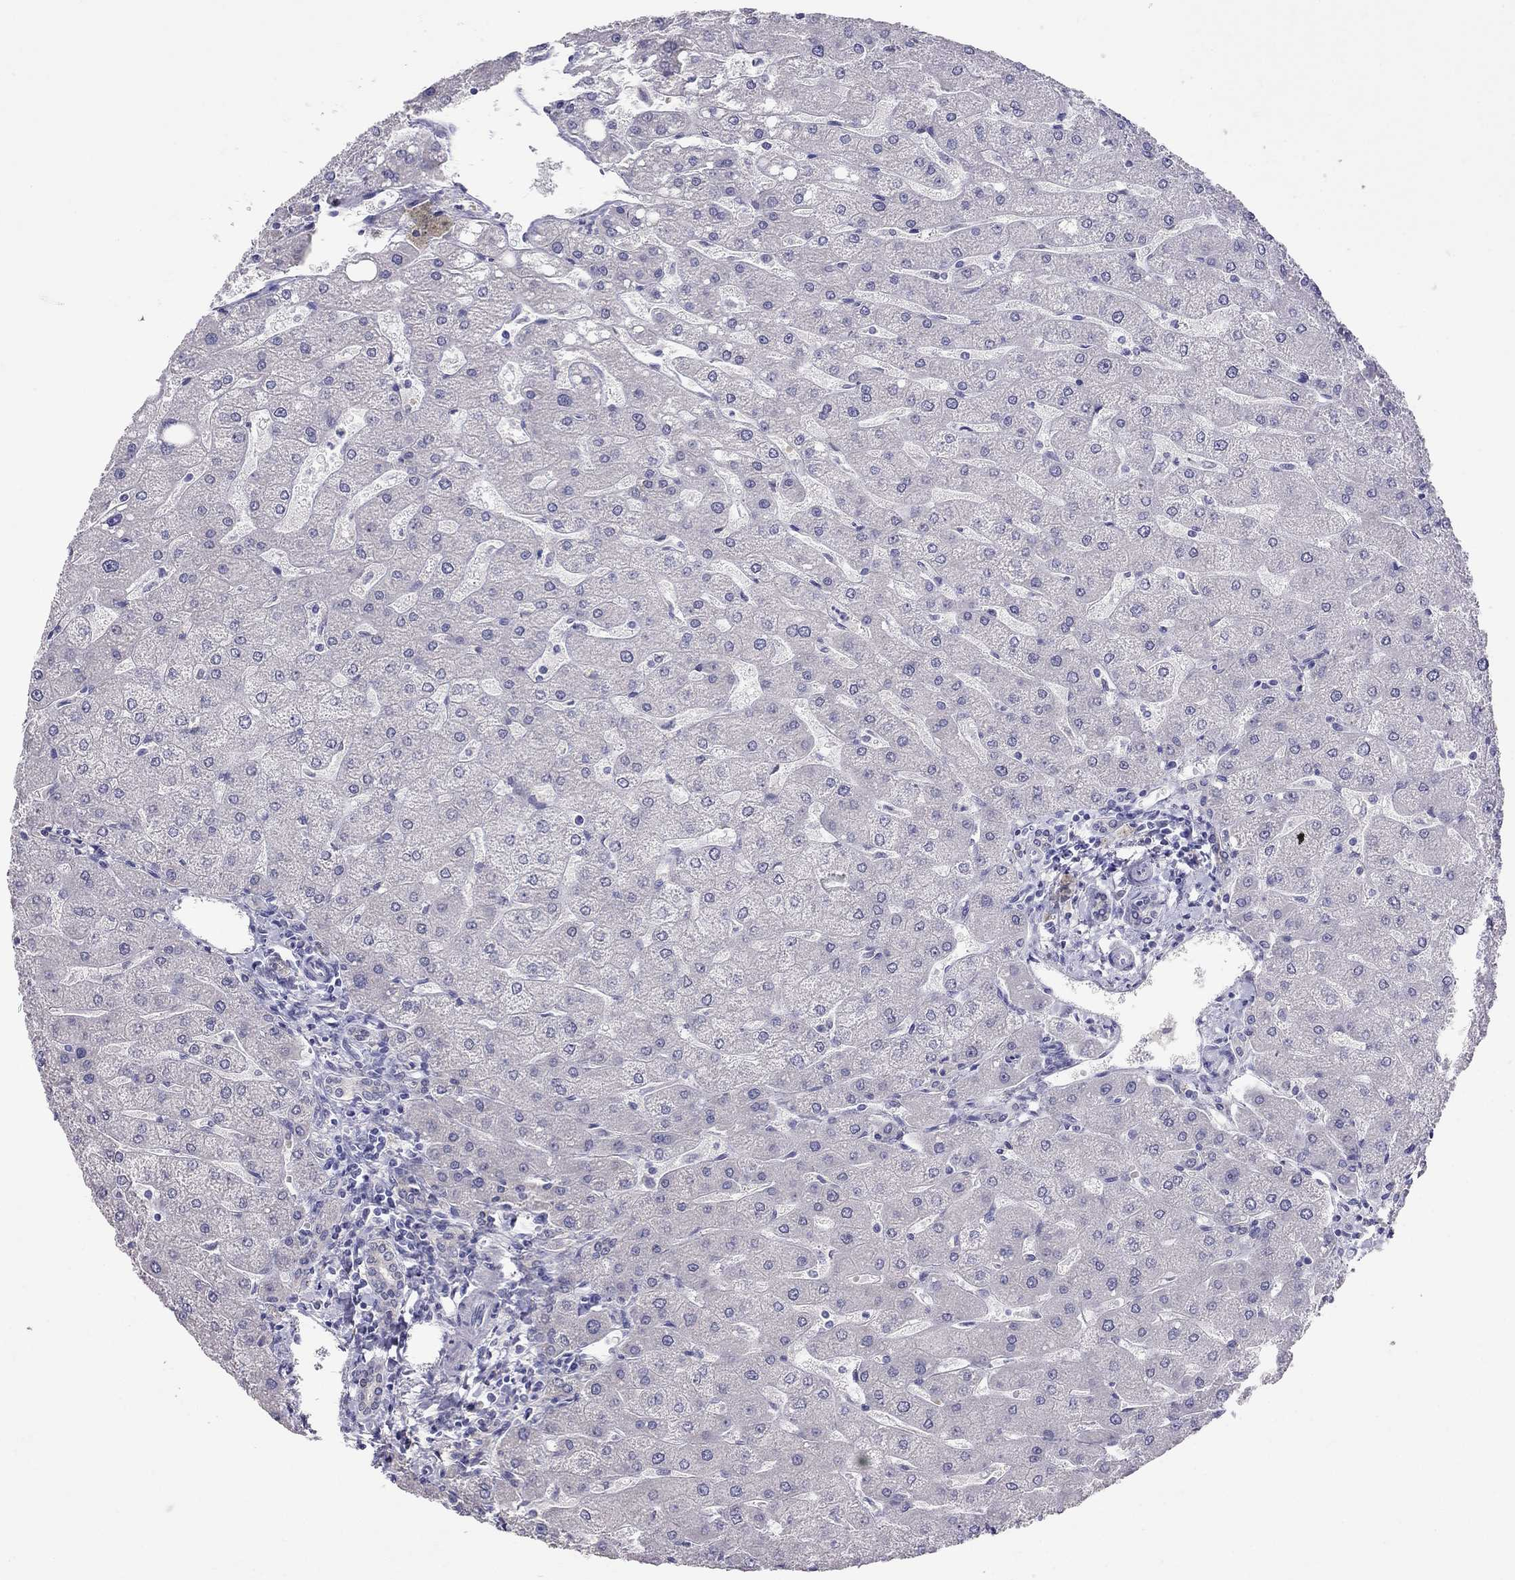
{"staining": {"intensity": "negative", "quantity": "none", "location": "none"}, "tissue": "liver", "cell_type": "Cholangiocytes", "image_type": "normal", "snomed": [{"axis": "morphology", "description": "Normal tissue, NOS"}, {"axis": "topography", "description": "Liver"}], "caption": "Immunohistochemistry micrograph of normal liver: human liver stained with DAB reveals no significant protein positivity in cholangiocytes.", "gene": "MYO3B", "patient": {"sex": "male", "age": 67}}